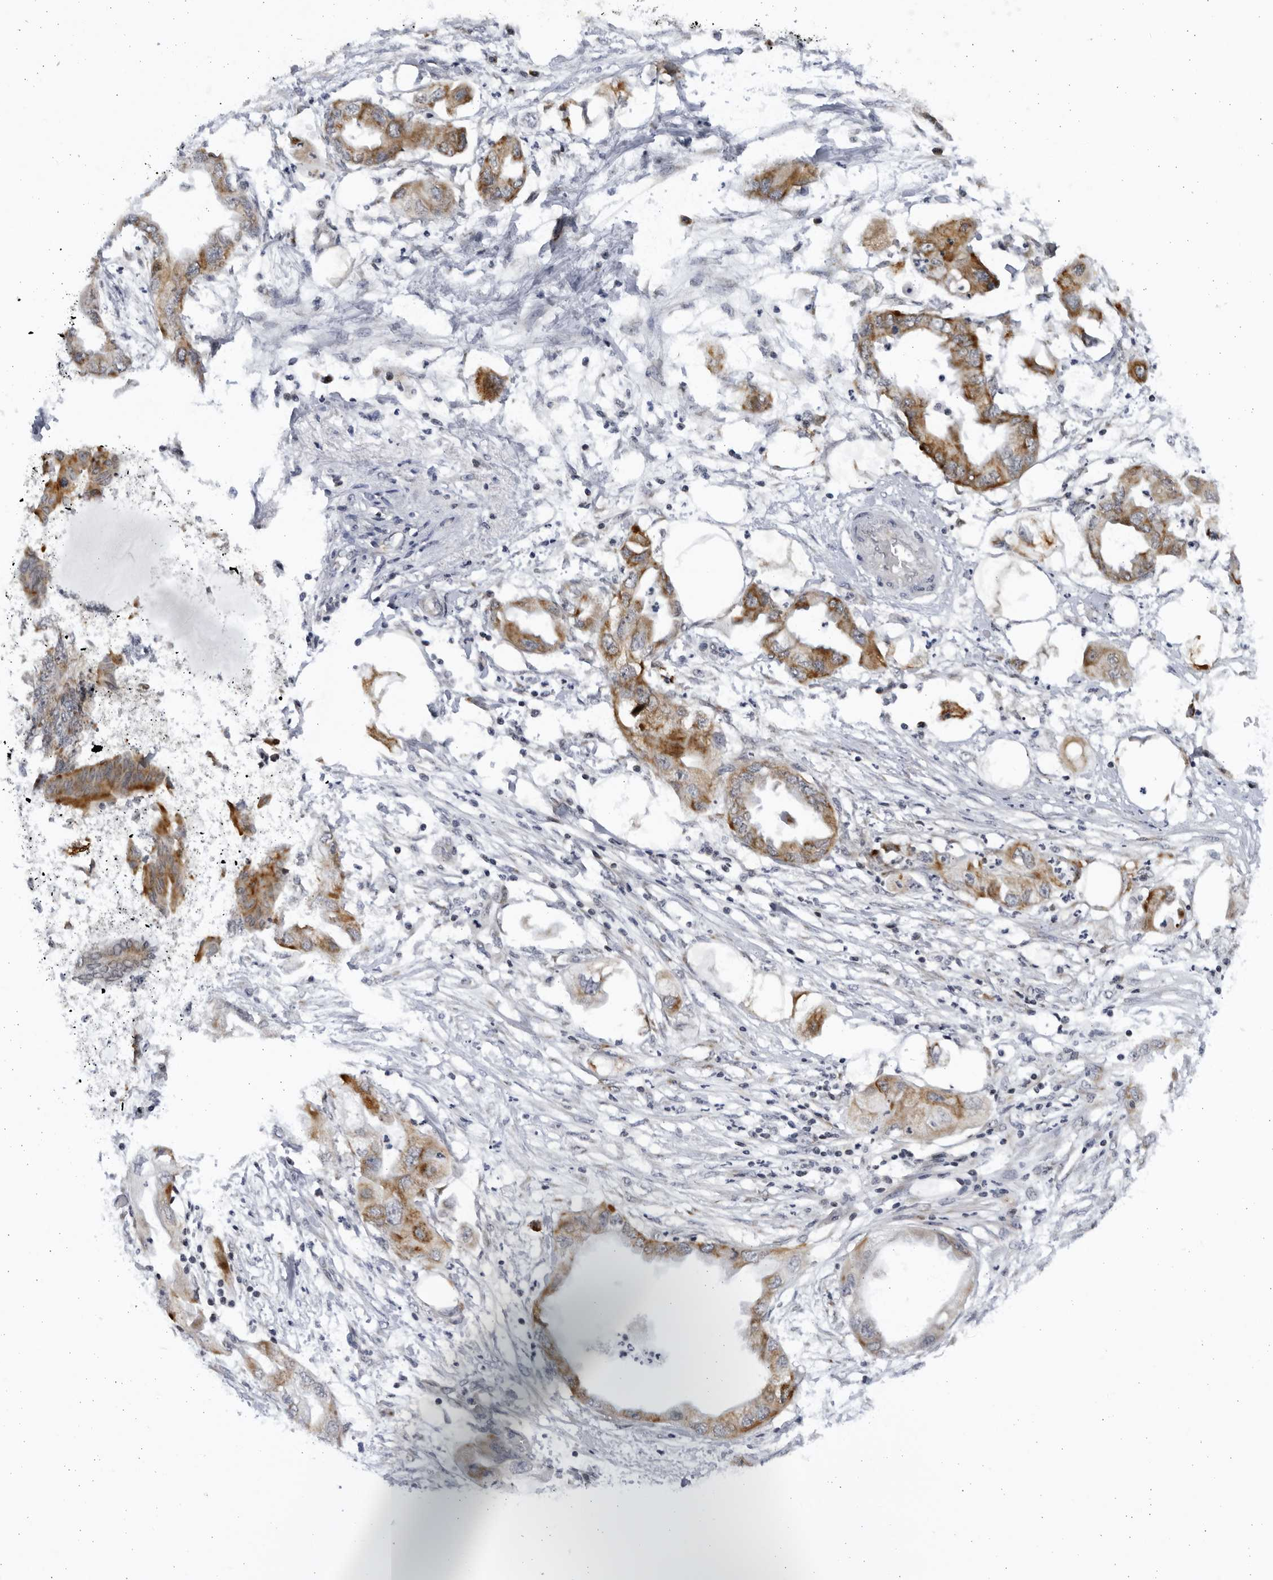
{"staining": {"intensity": "moderate", "quantity": ">75%", "location": "cytoplasmic/membranous"}, "tissue": "endometrial cancer", "cell_type": "Tumor cells", "image_type": "cancer", "snomed": [{"axis": "morphology", "description": "Adenocarcinoma, NOS"}, {"axis": "morphology", "description": "Adenocarcinoma, metastatic, NOS"}, {"axis": "topography", "description": "Adipose tissue"}, {"axis": "topography", "description": "Endometrium"}], "caption": "This image exhibits endometrial adenocarcinoma stained with immunohistochemistry to label a protein in brown. The cytoplasmic/membranous of tumor cells show moderate positivity for the protein. Nuclei are counter-stained blue.", "gene": "SLC25A22", "patient": {"sex": "female", "age": 67}}